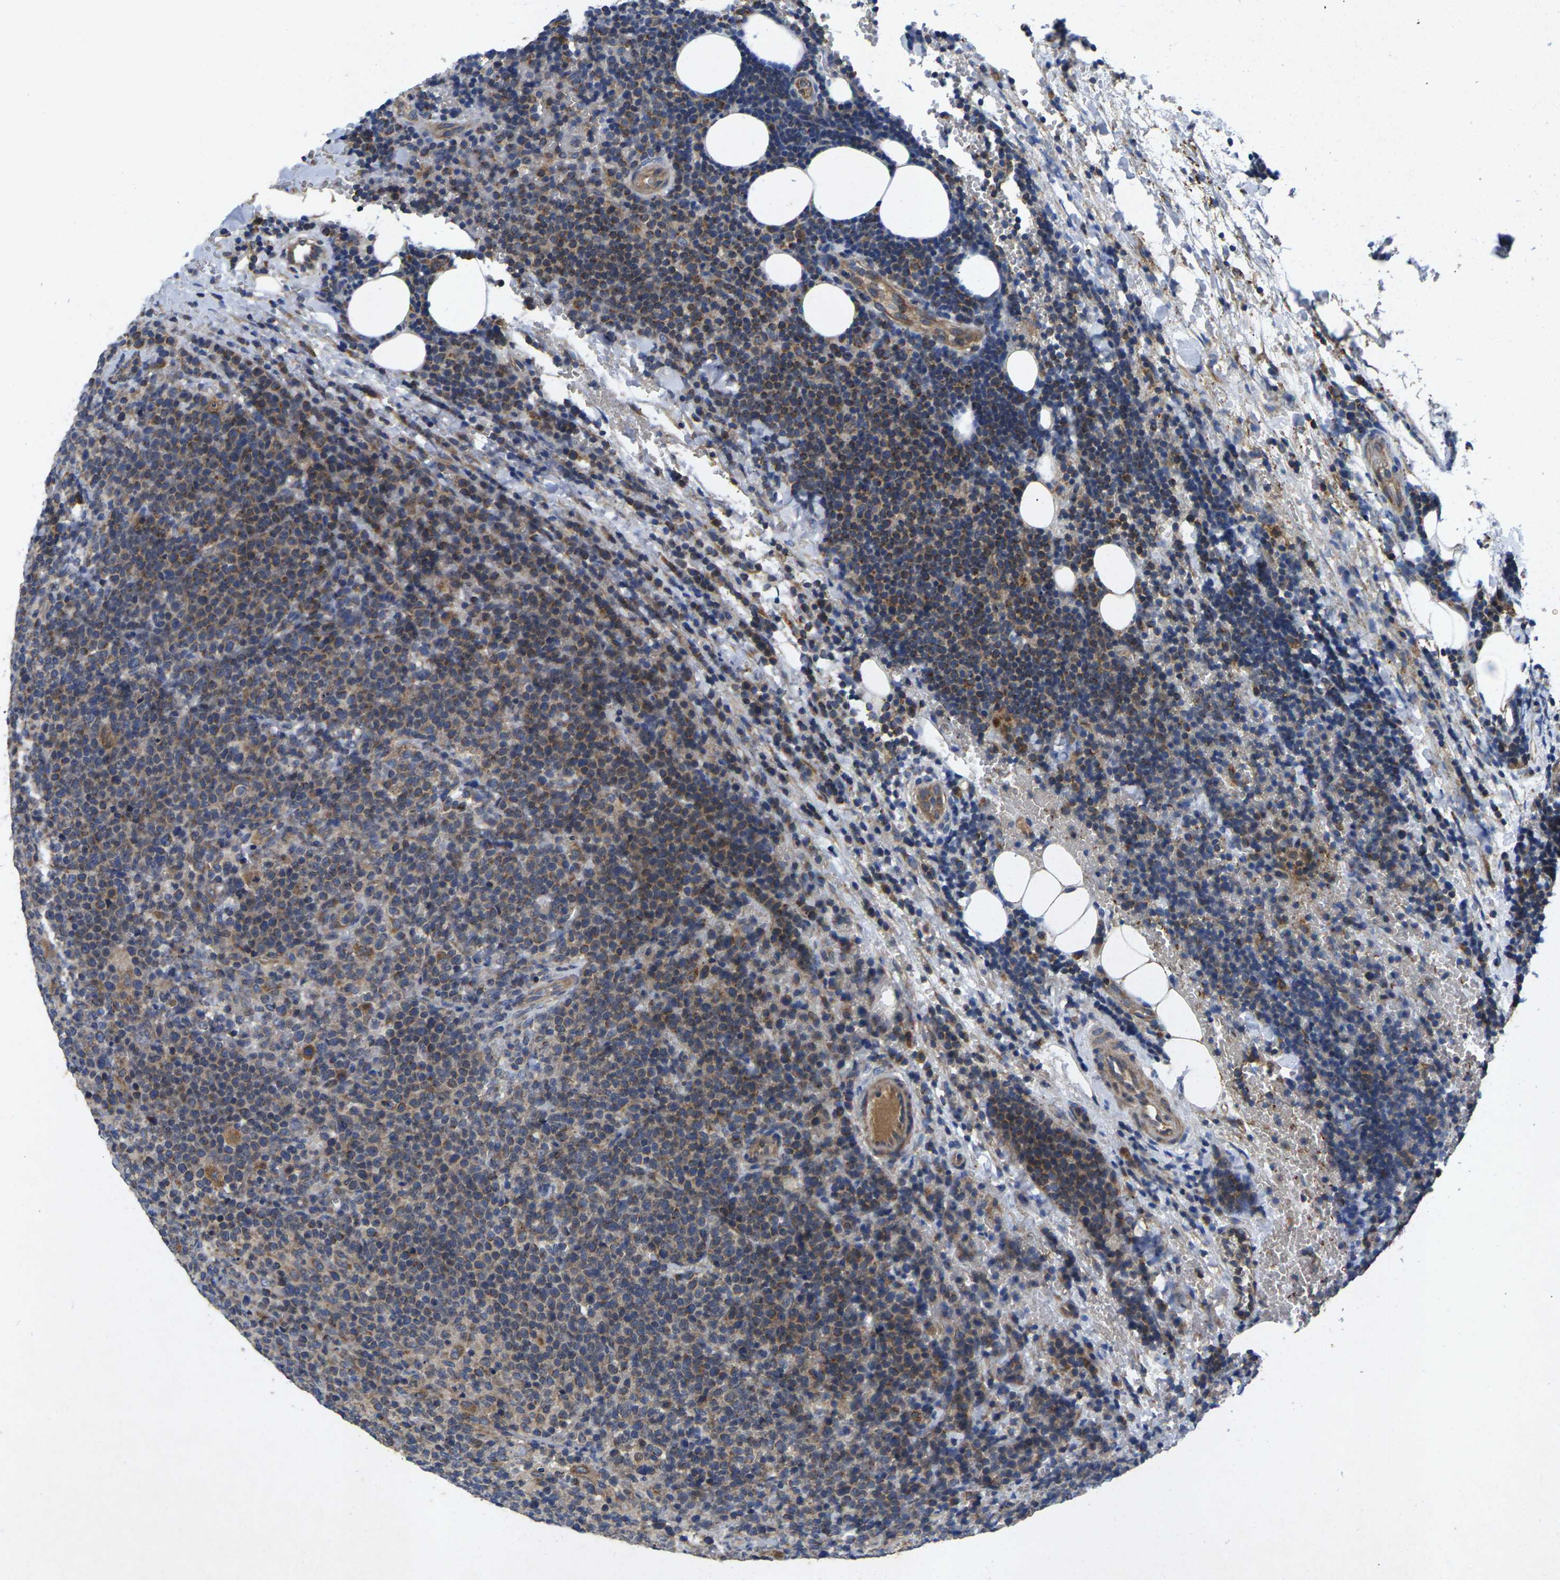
{"staining": {"intensity": "moderate", "quantity": "25%-75%", "location": "cytoplasmic/membranous"}, "tissue": "lymphoma", "cell_type": "Tumor cells", "image_type": "cancer", "snomed": [{"axis": "morphology", "description": "Malignant lymphoma, non-Hodgkin's type, High grade"}, {"axis": "topography", "description": "Lymph node"}], "caption": "Immunohistochemistry (DAB) staining of human high-grade malignant lymphoma, non-Hodgkin's type demonstrates moderate cytoplasmic/membranous protein positivity in approximately 25%-75% of tumor cells.", "gene": "KIF1B", "patient": {"sex": "male", "age": 61}}